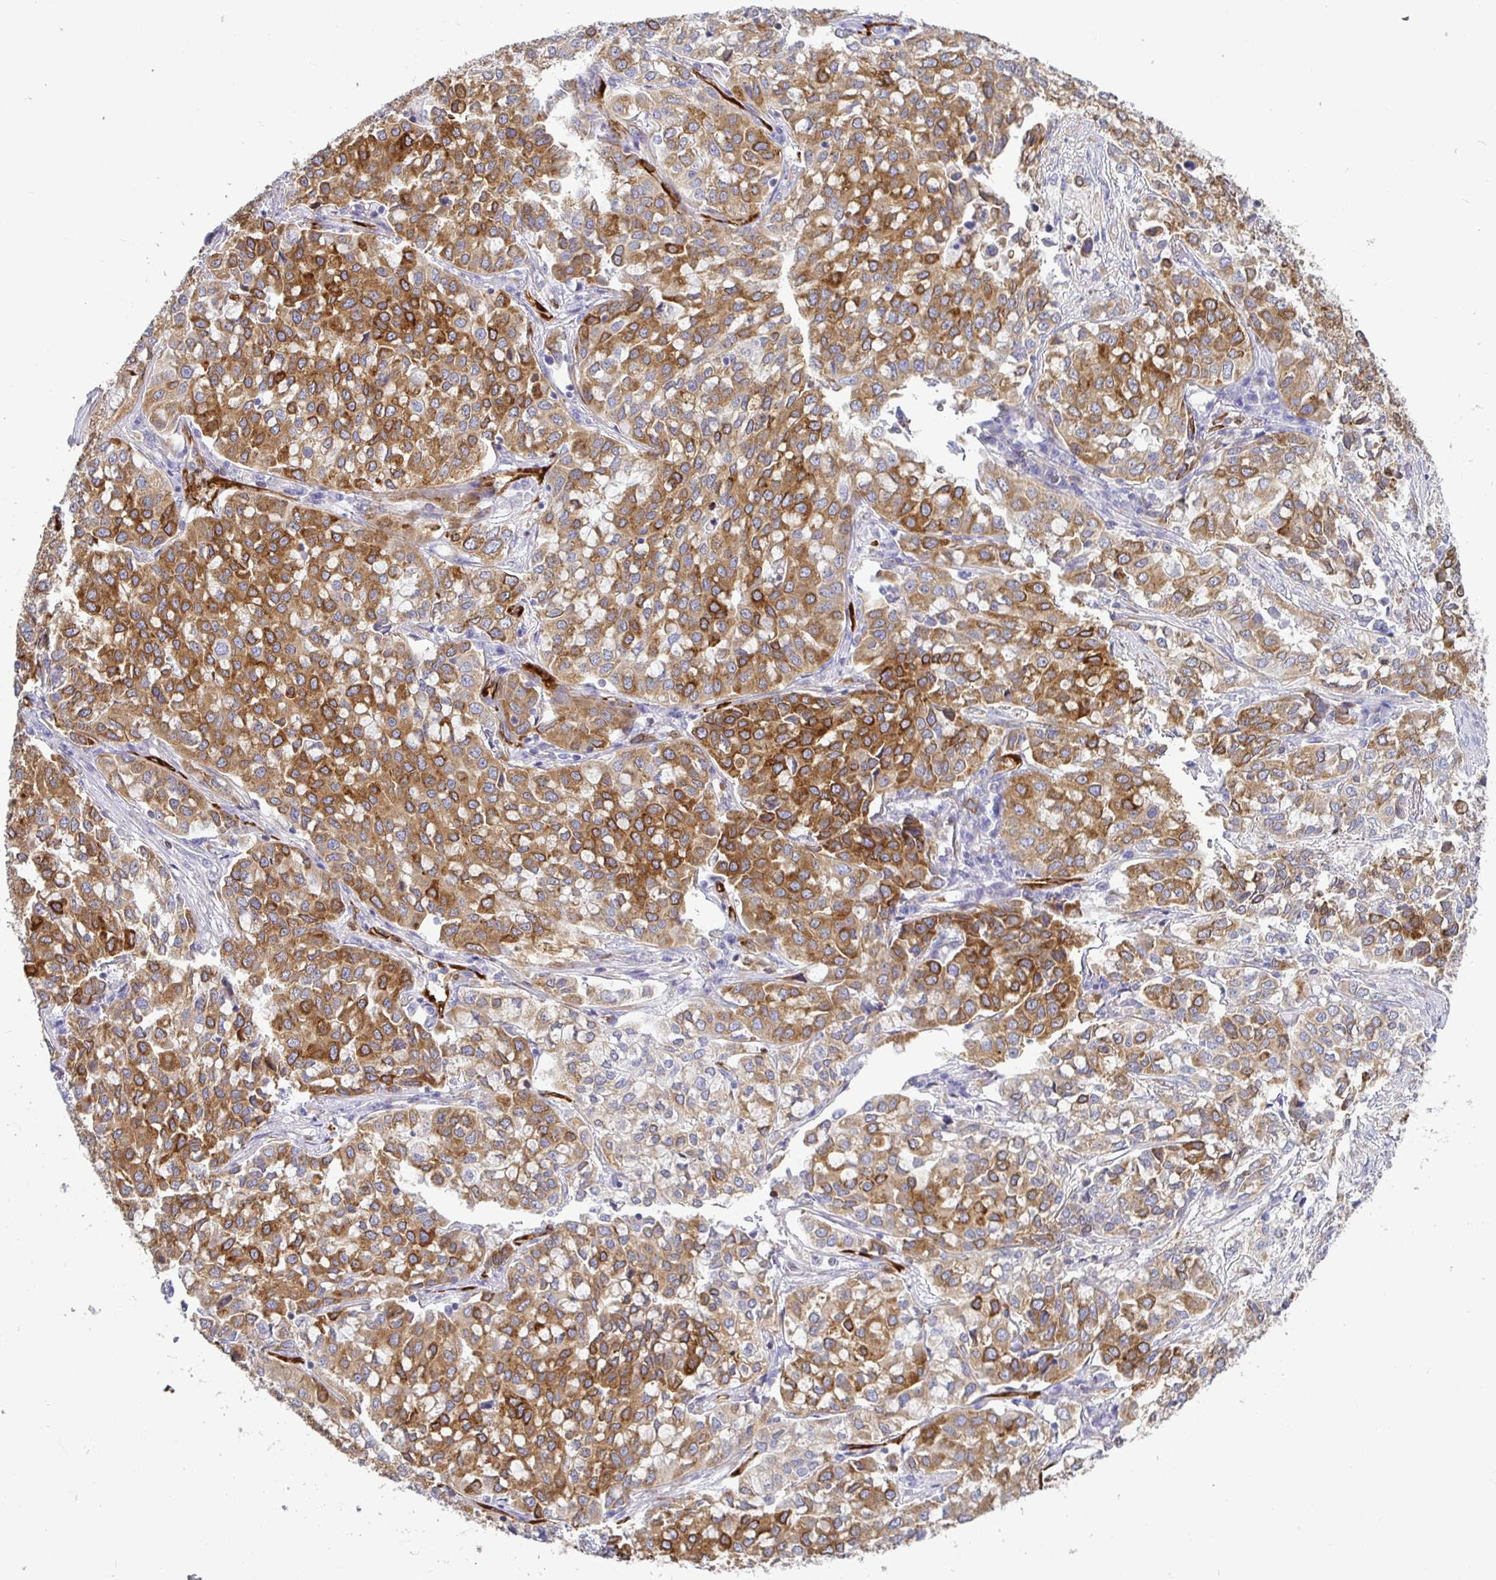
{"staining": {"intensity": "moderate", "quantity": ">75%", "location": "cytoplasmic/membranous"}, "tissue": "lung cancer", "cell_type": "Tumor cells", "image_type": "cancer", "snomed": [{"axis": "morphology", "description": "Adenocarcinoma, NOS"}, {"axis": "morphology", "description": "Adenocarcinoma, metastatic, NOS"}, {"axis": "topography", "description": "Lymph node"}, {"axis": "topography", "description": "Lung"}], "caption": "Protein expression analysis of human lung cancer reveals moderate cytoplasmic/membranous staining in approximately >75% of tumor cells. The staining was performed using DAB (3,3'-diaminobenzidine) to visualize the protein expression in brown, while the nuclei were stained in blue with hematoxylin (Magnification: 20x).", "gene": "TP53I11", "patient": {"sex": "female", "age": 65}}